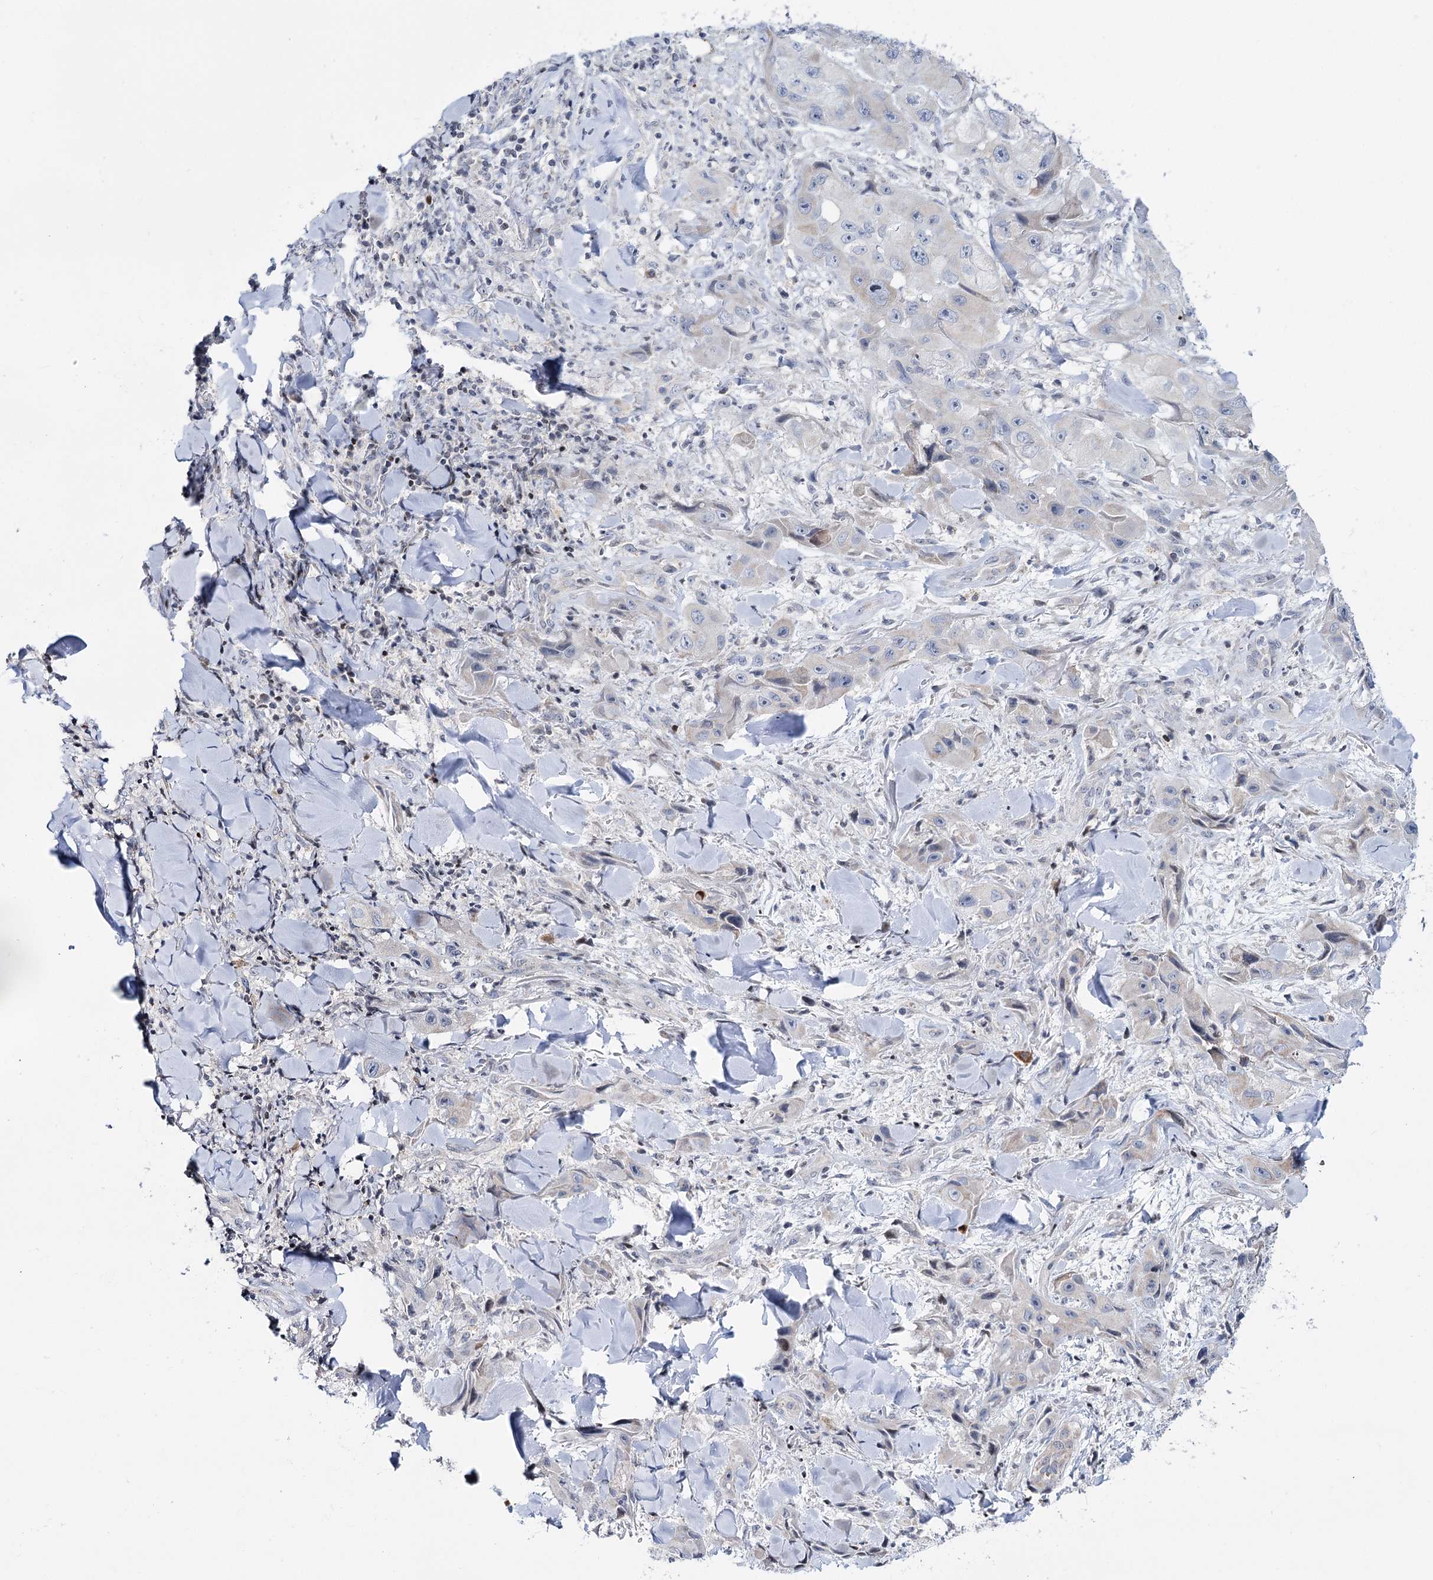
{"staining": {"intensity": "negative", "quantity": "none", "location": "none"}, "tissue": "skin cancer", "cell_type": "Tumor cells", "image_type": "cancer", "snomed": [{"axis": "morphology", "description": "Squamous cell carcinoma, NOS"}, {"axis": "topography", "description": "Skin"}, {"axis": "topography", "description": "Subcutis"}], "caption": "There is no significant staining in tumor cells of skin squamous cell carcinoma.", "gene": "PTGR1", "patient": {"sex": "male", "age": 73}}